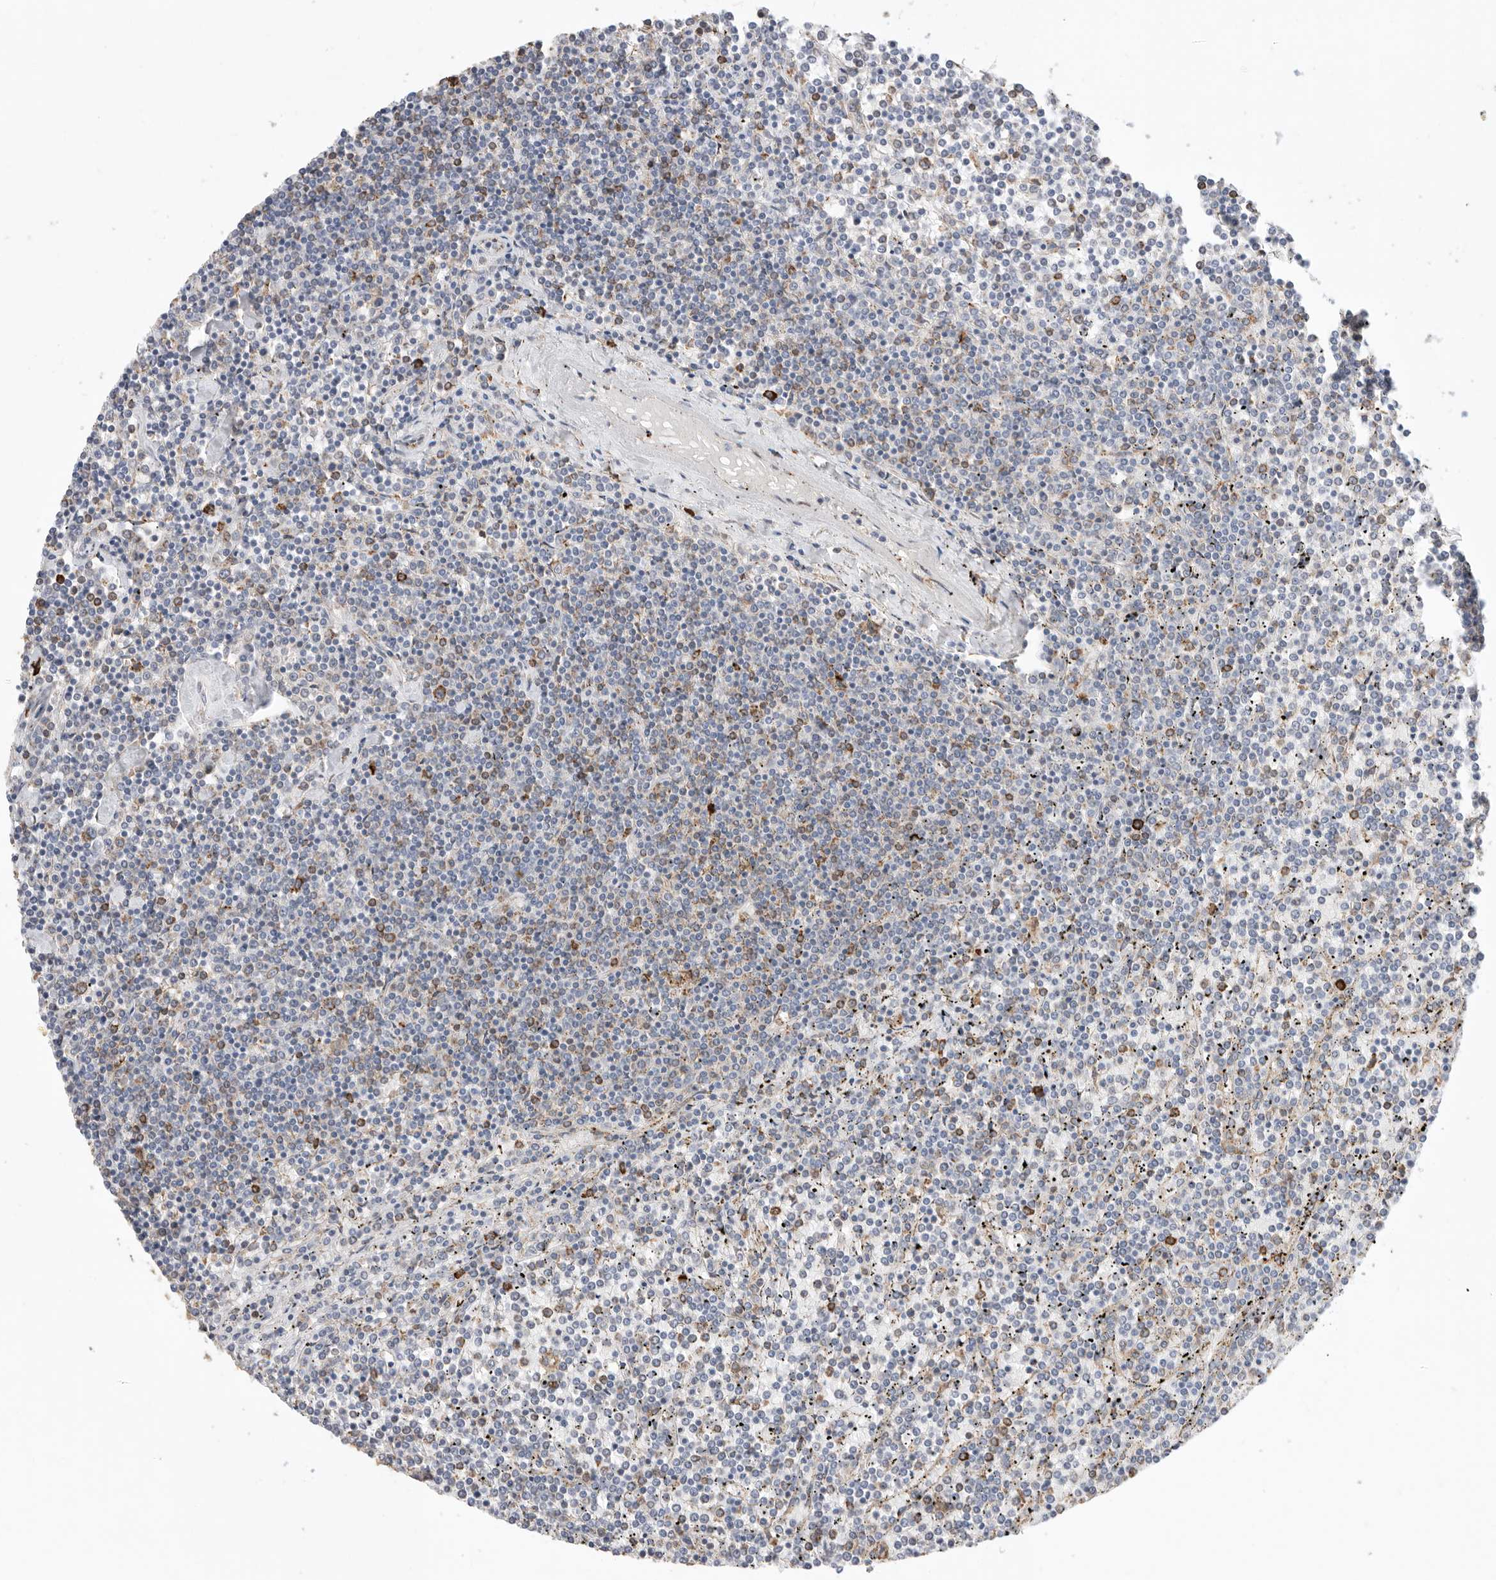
{"staining": {"intensity": "moderate", "quantity": "<25%", "location": "cytoplasmic/membranous"}, "tissue": "lymphoma", "cell_type": "Tumor cells", "image_type": "cancer", "snomed": [{"axis": "morphology", "description": "Malignant lymphoma, non-Hodgkin's type, Low grade"}, {"axis": "topography", "description": "Spleen"}], "caption": "This is an image of IHC staining of lymphoma, which shows moderate expression in the cytoplasmic/membranous of tumor cells.", "gene": "BLOC1S5", "patient": {"sex": "female", "age": 19}}